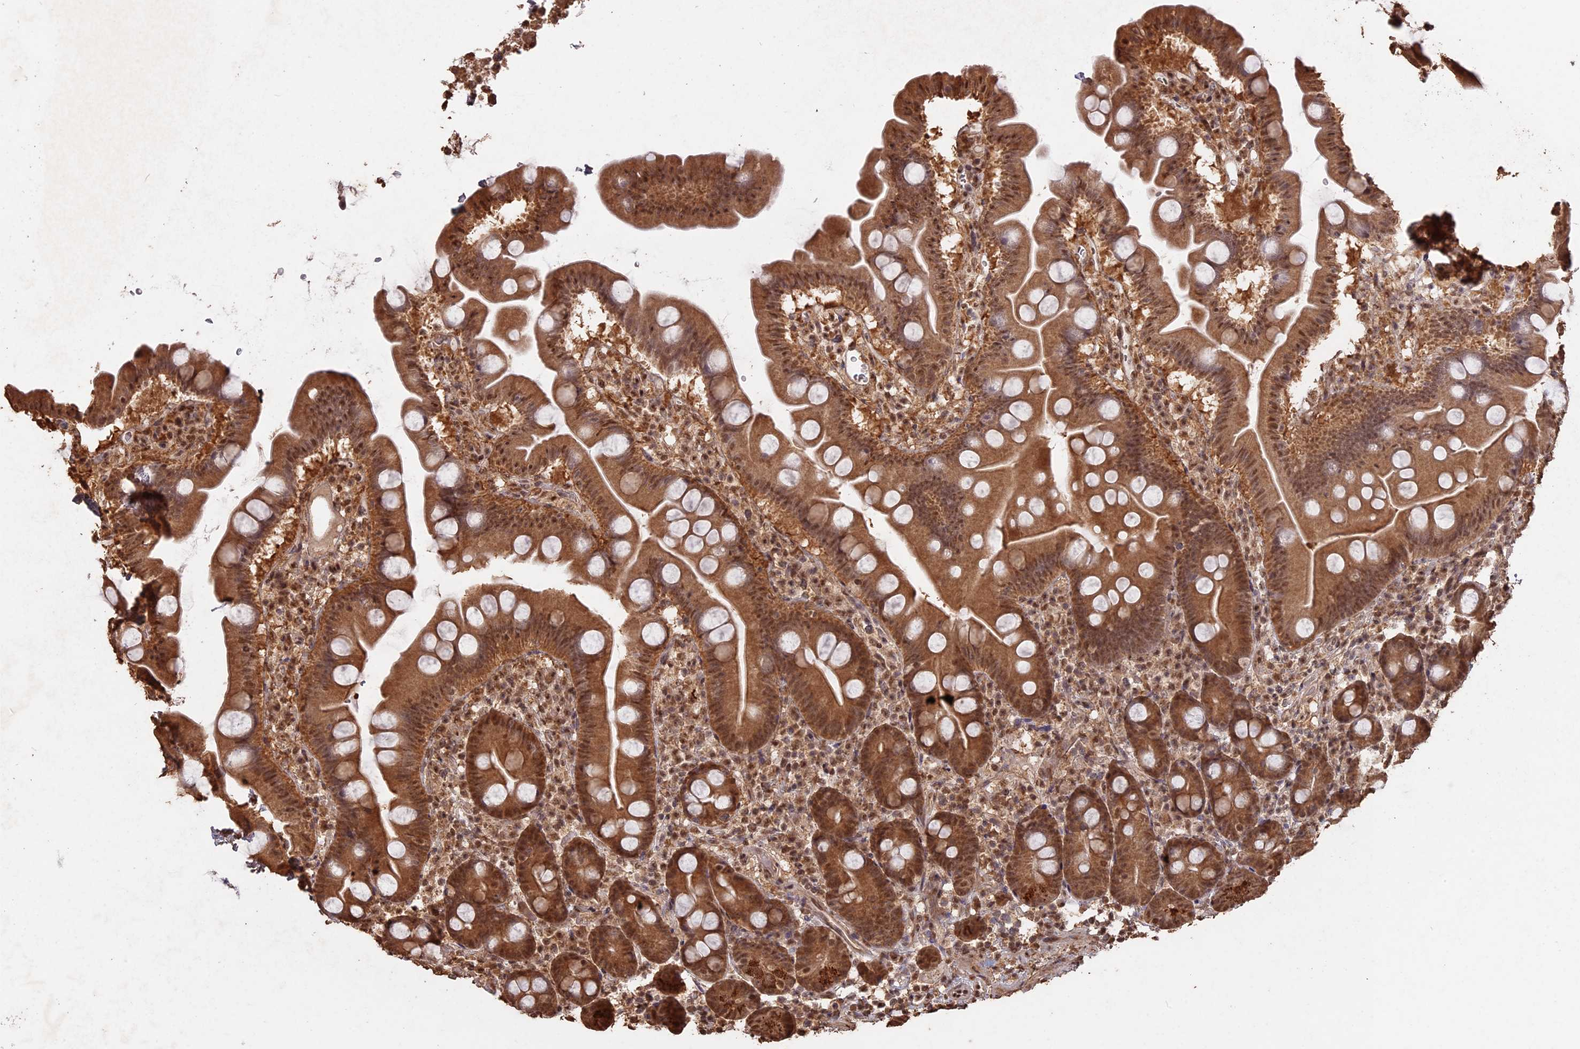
{"staining": {"intensity": "moderate", "quantity": ">75%", "location": "cytoplasmic/membranous,nuclear"}, "tissue": "small intestine", "cell_type": "Glandular cells", "image_type": "normal", "snomed": [{"axis": "morphology", "description": "Normal tissue, NOS"}, {"axis": "topography", "description": "Small intestine"}], "caption": "Protein analysis of benign small intestine exhibits moderate cytoplasmic/membranous,nuclear staining in about >75% of glandular cells.", "gene": "PSMC6", "patient": {"sex": "female", "age": 68}}